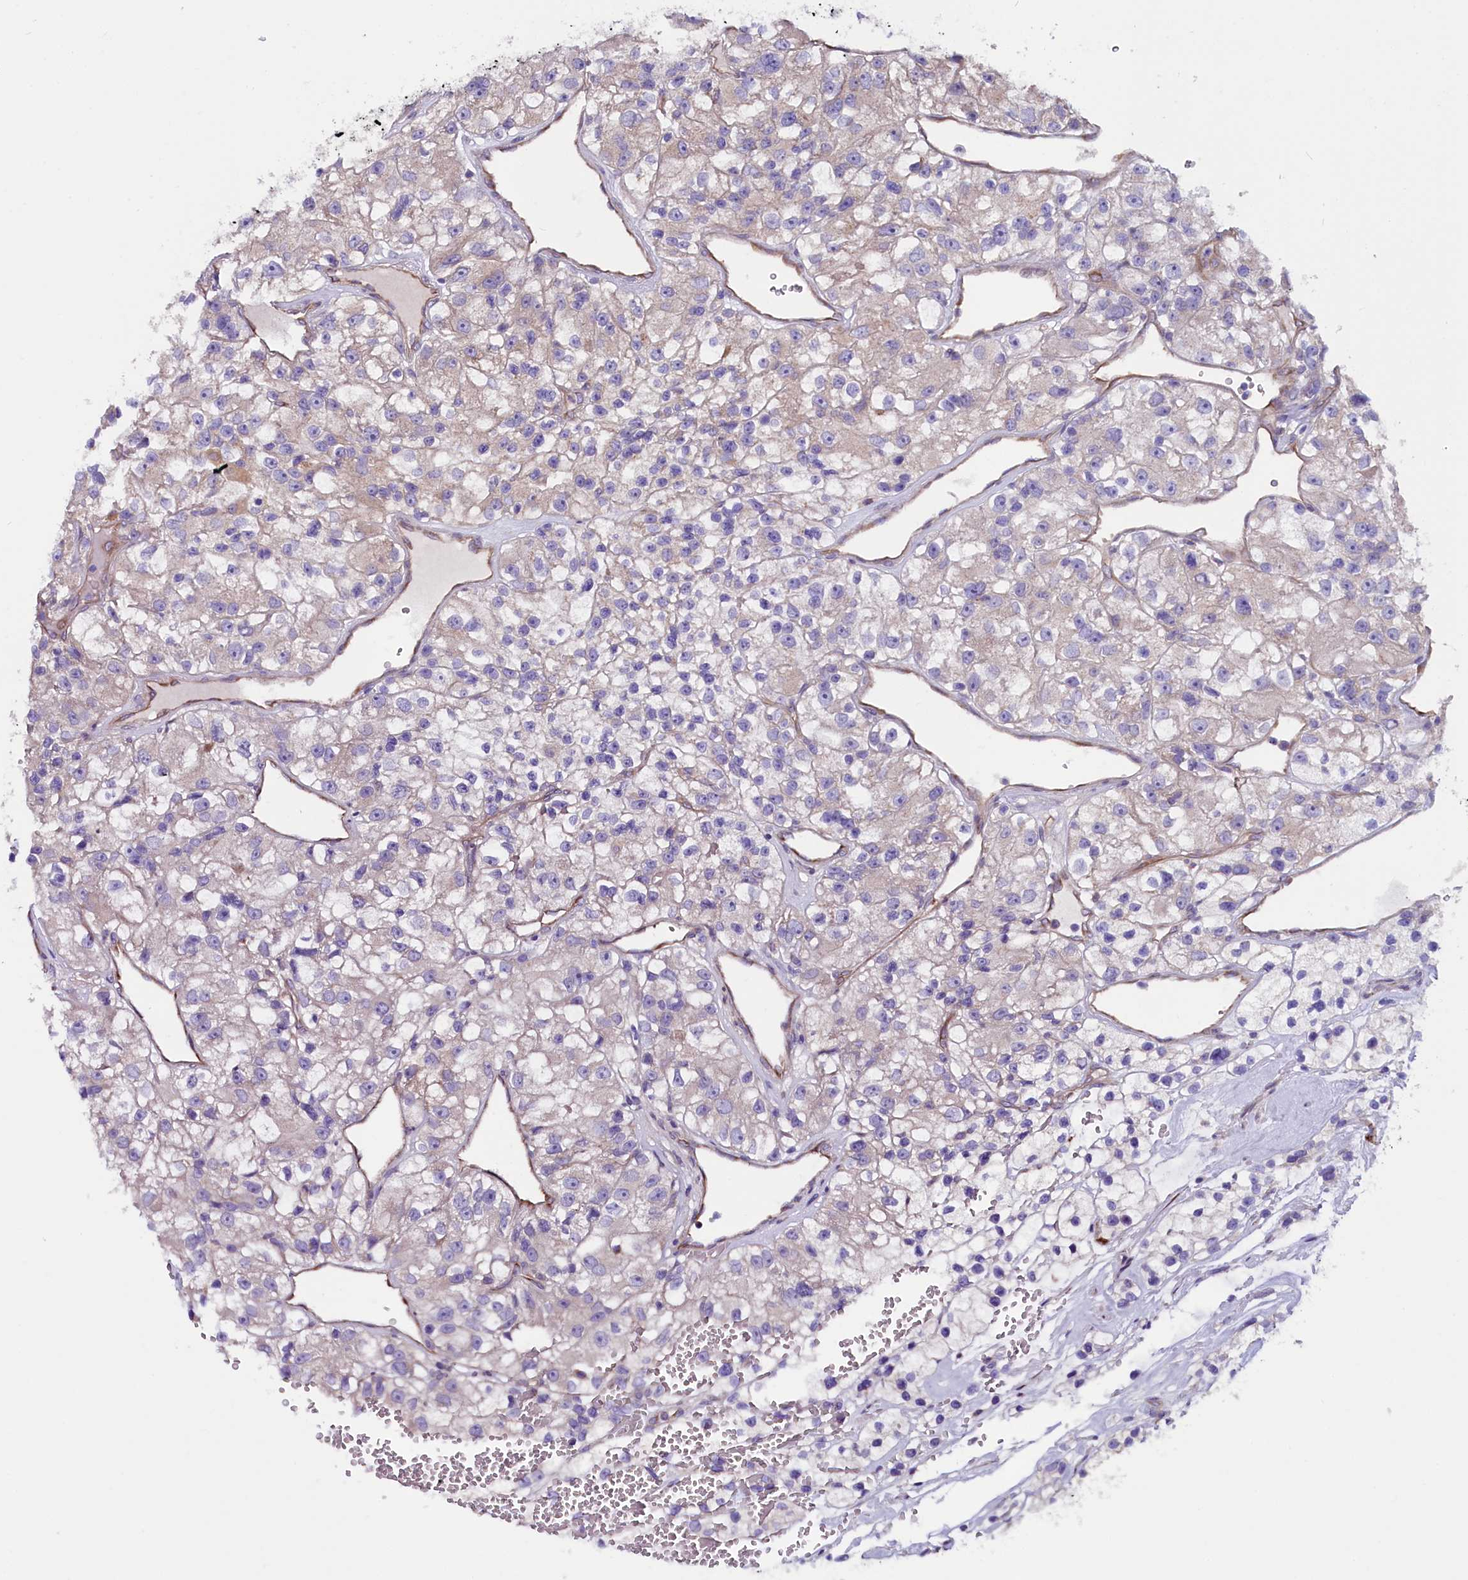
{"staining": {"intensity": "negative", "quantity": "none", "location": "none"}, "tissue": "renal cancer", "cell_type": "Tumor cells", "image_type": "cancer", "snomed": [{"axis": "morphology", "description": "Adenocarcinoma, NOS"}, {"axis": "topography", "description": "Kidney"}], "caption": "Renal cancer (adenocarcinoma) stained for a protein using immunohistochemistry shows no positivity tumor cells.", "gene": "GPR108", "patient": {"sex": "female", "age": 57}}